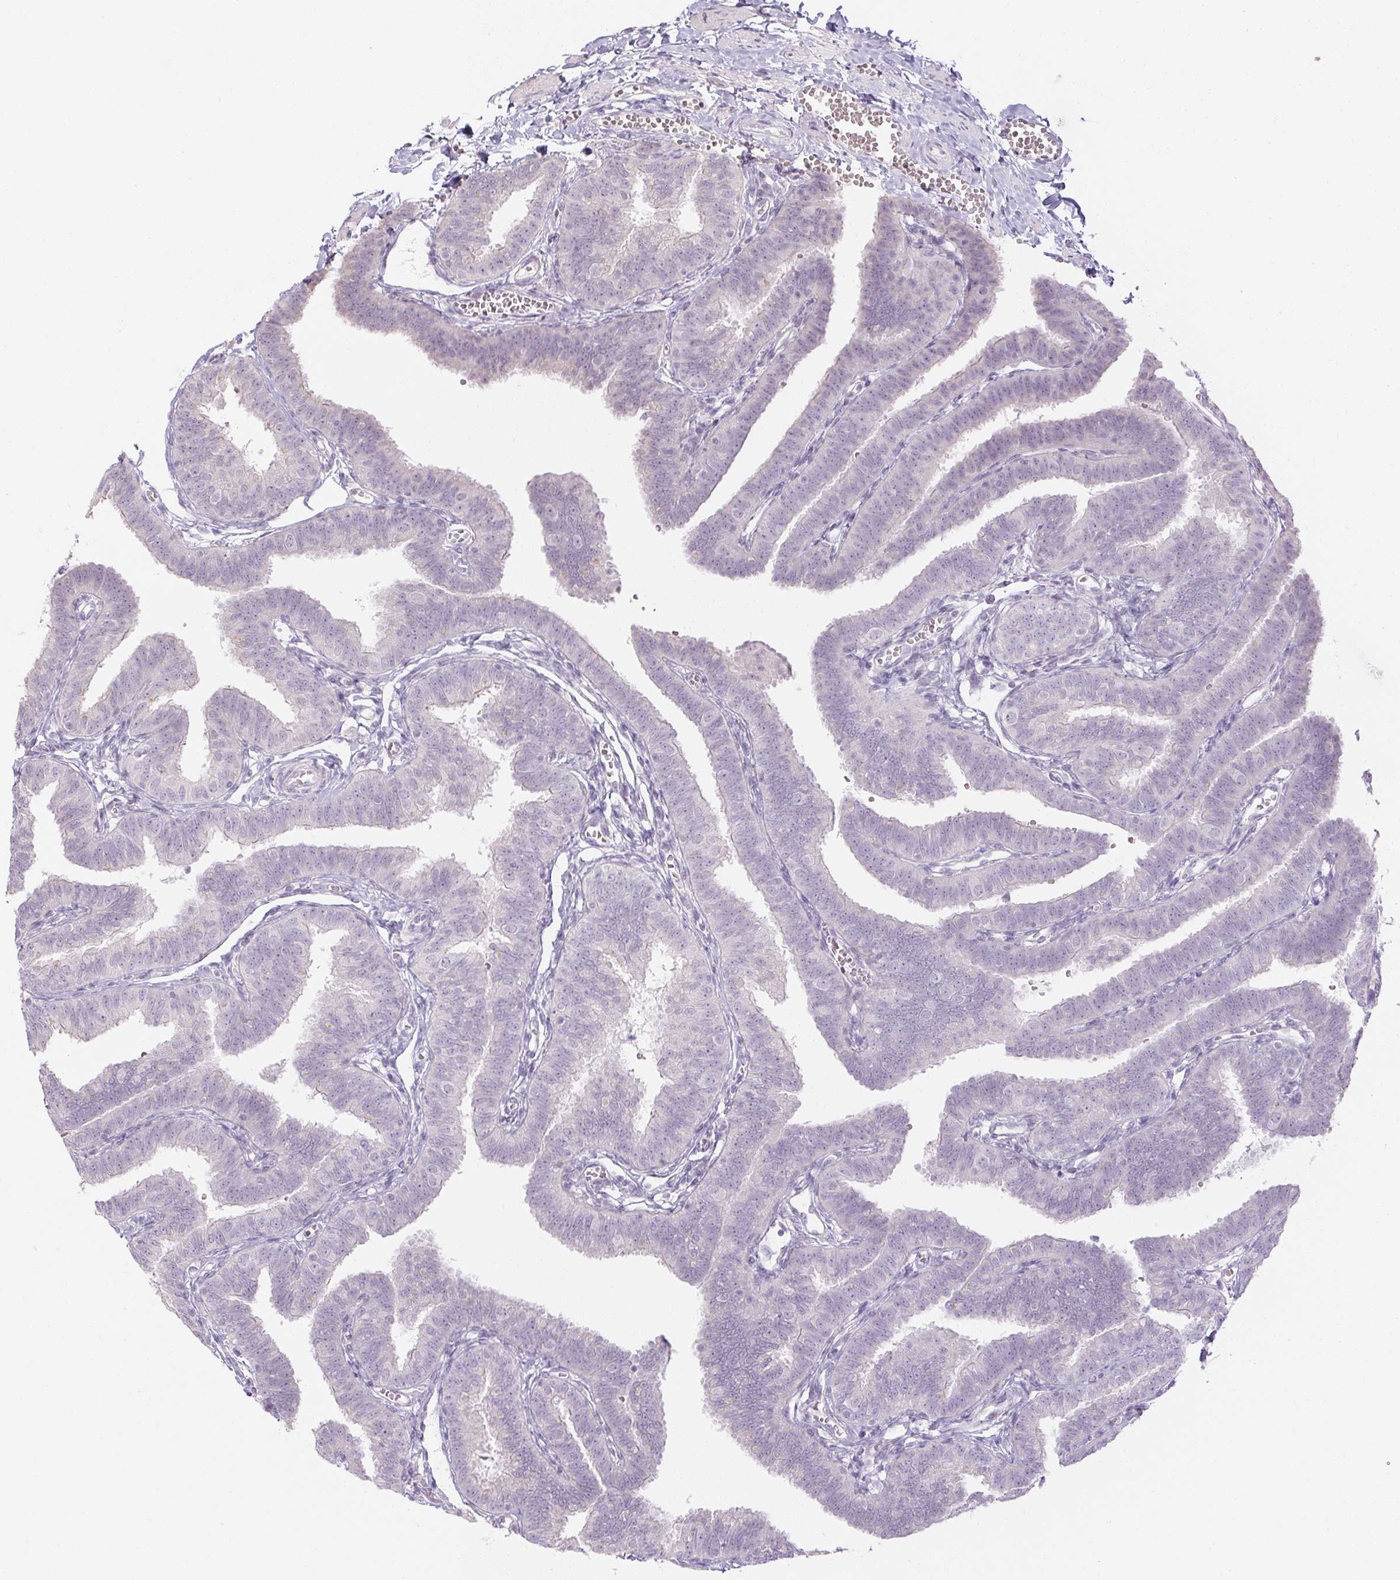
{"staining": {"intensity": "negative", "quantity": "none", "location": "none"}, "tissue": "fallopian tube", "cell_type": "Glandular cells", "image_type": "normal", "snomed": [{"axis": "morphology", "description": "Normal tissue, NOS"}, {"axis": "topography", "description": "Fallopian tube"}], "caption": "DAB (3,3'-diaminobenzidine) immunohistochemical staining of normal human fallopian tube shows no significant staining in glandular cells.", "gene": "CTCFL", "patient": {"sex": "female", "age": 25}}